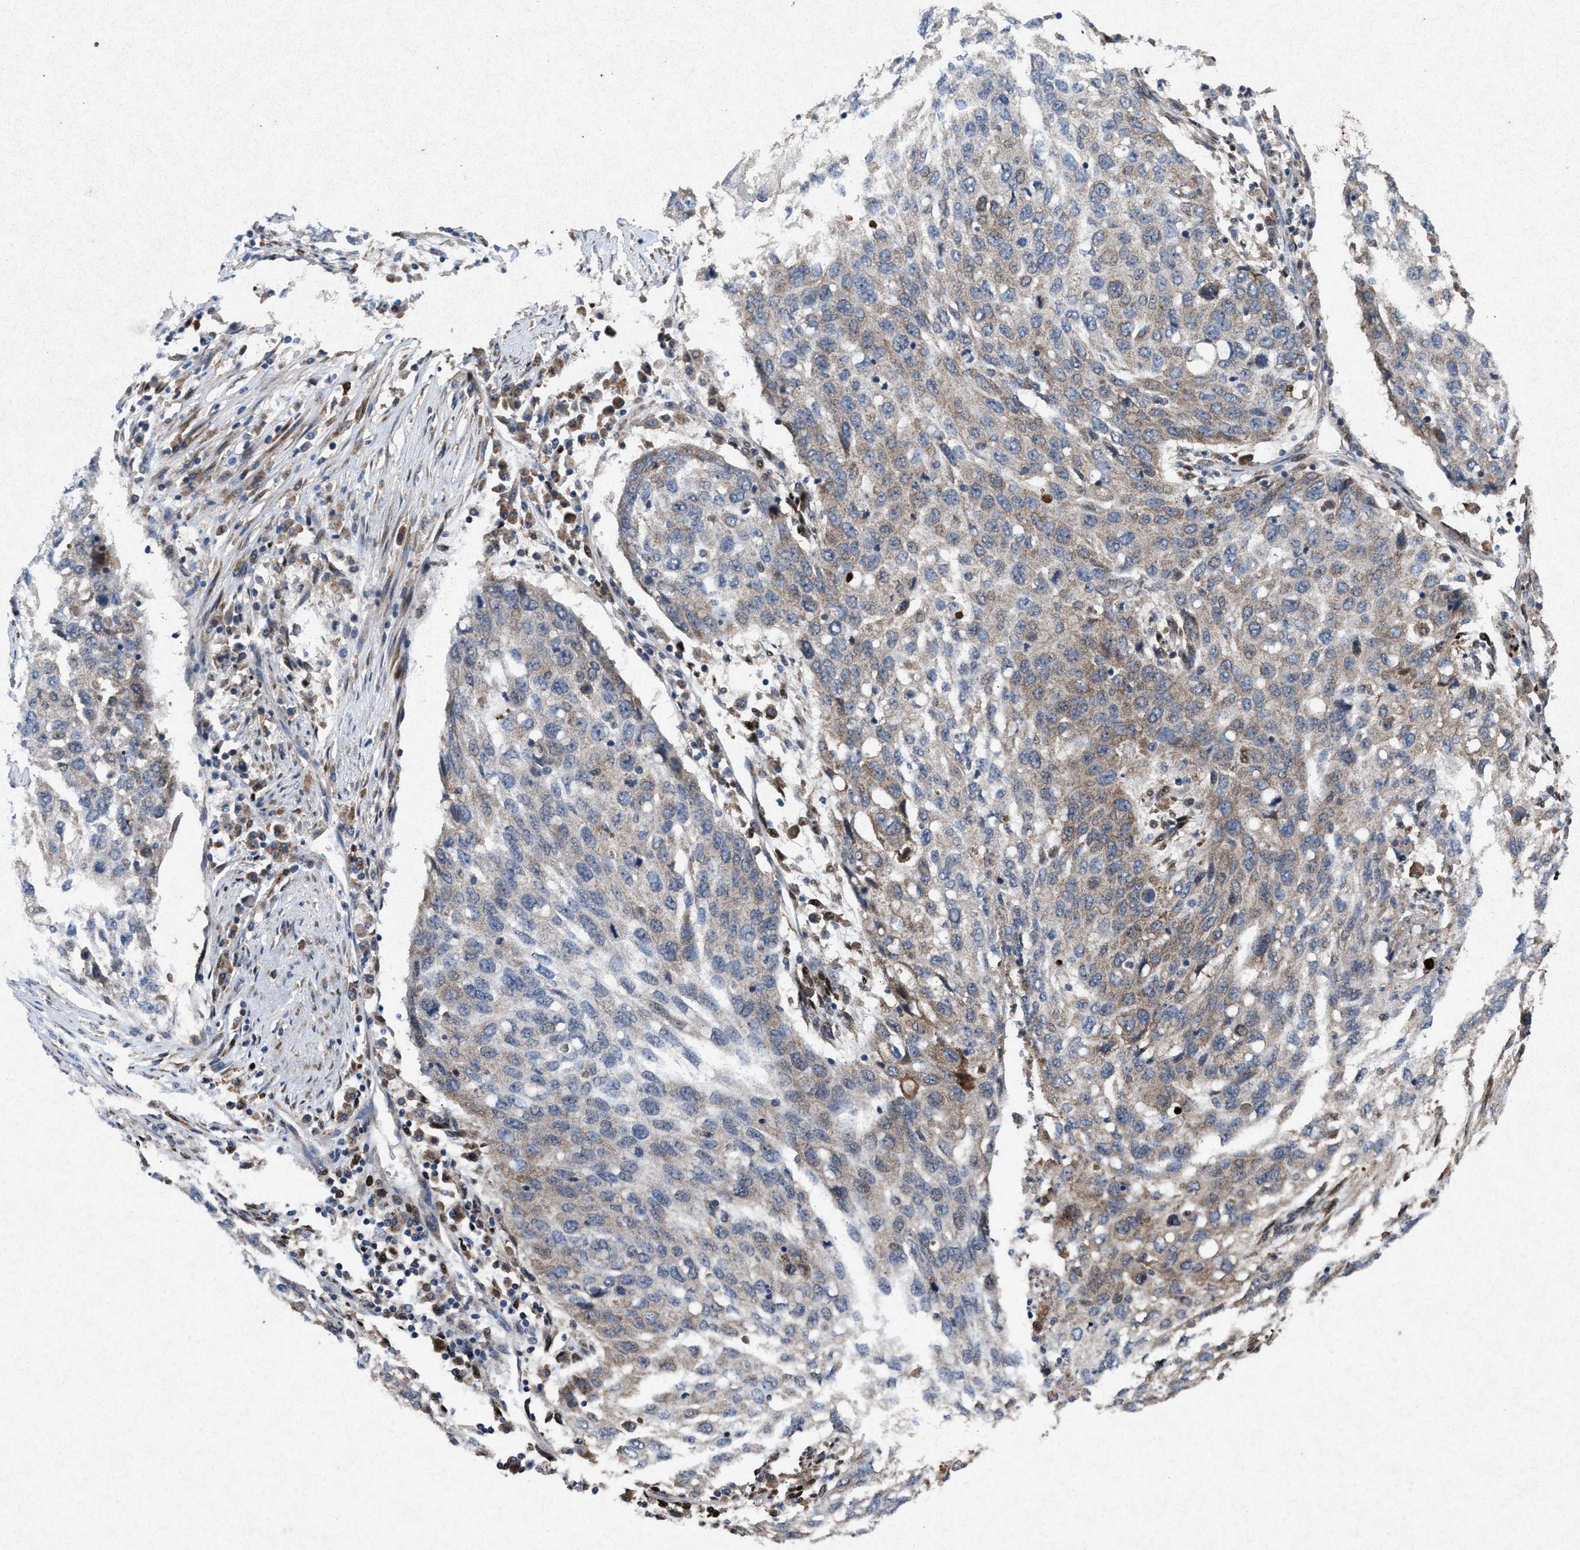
{"staining": {"intensity": "weak", "quantity": "25%-75%", "location": "cytoplasmic/membranous"}, "tissue": "lung cancer", "cell_type": "Tumor cells", "image_type": "cancer", "snomed": [{"axis": "morphology", "description": "Squamous cell carcinoma, NOS"}, {"axis": "topography", "description": "Lung"}], "caption": "Immunohistochemistry (IHC) (DAB (3,3'-diaminobenzidine)) staining of human lung cancer exhibits weak cytoplasmic/membranous protein staining in approximately 25%-75% of tumor cells. Nuclei are stained in blue.", "gene": "MSI2", "patient": {"sex": "female", "age": 63}}